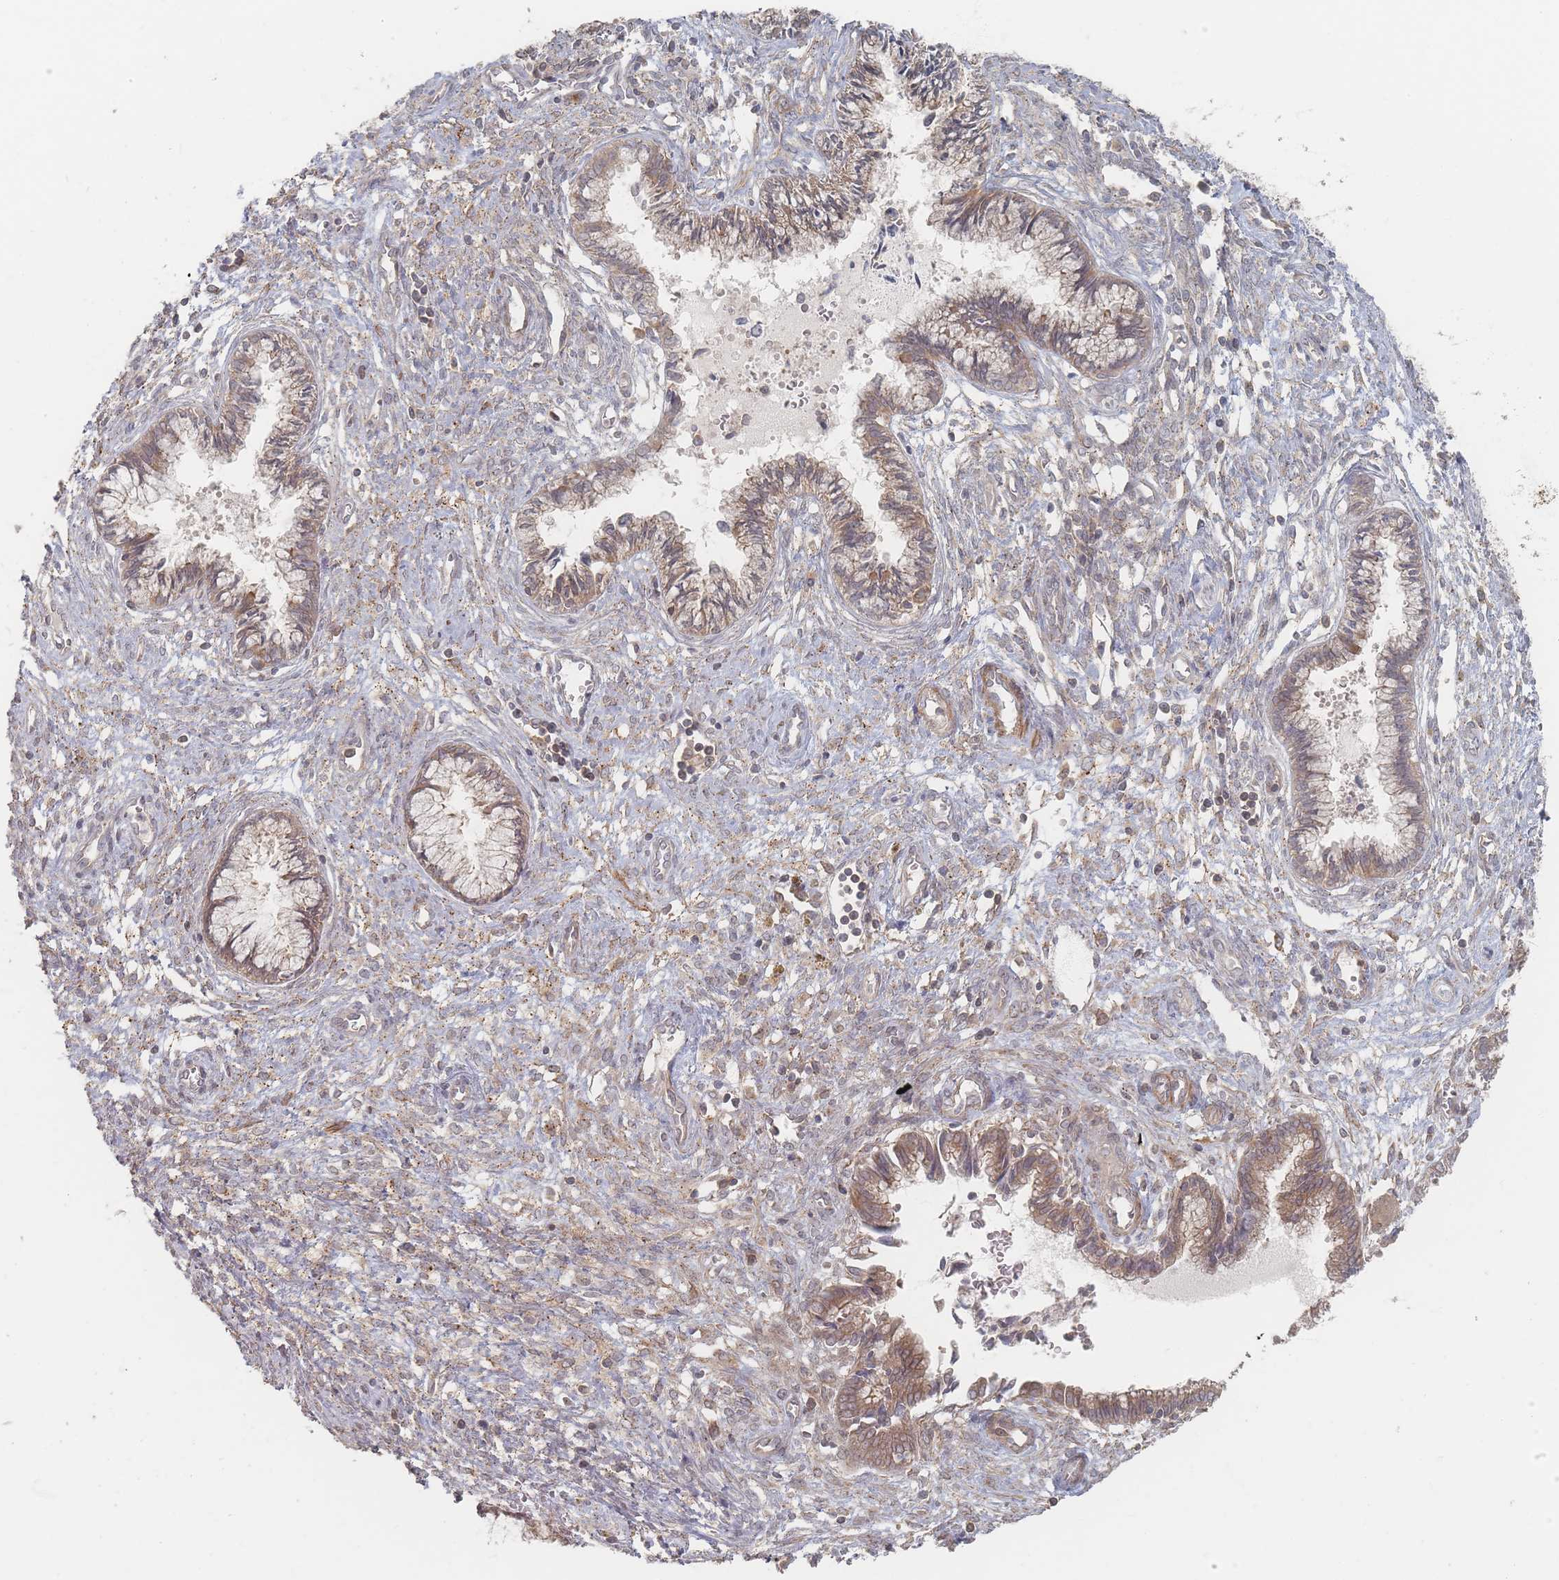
{"staining": {"intensity": "moderate", "quantity": "25%-75%", "location": "cytoplasmic/membranous"}, "tissue": "cervical cancer", "cell_type": "Tumor cells", "image_type": "cancer", "snomed": [{"axis": "morphology", "description": "Adenocarcinoma, NOS"}, {"axis": "topography", "description": "Cervix"}], "caption": "DAB immunohistochemical staining of human cervical adenocarcinoma shows moderate cytoplasmic/membranous protein positivity in about 25%-75% of tumor cells.", "gene": "GLE1", "patient": {"sex": "female", "age": 44}}